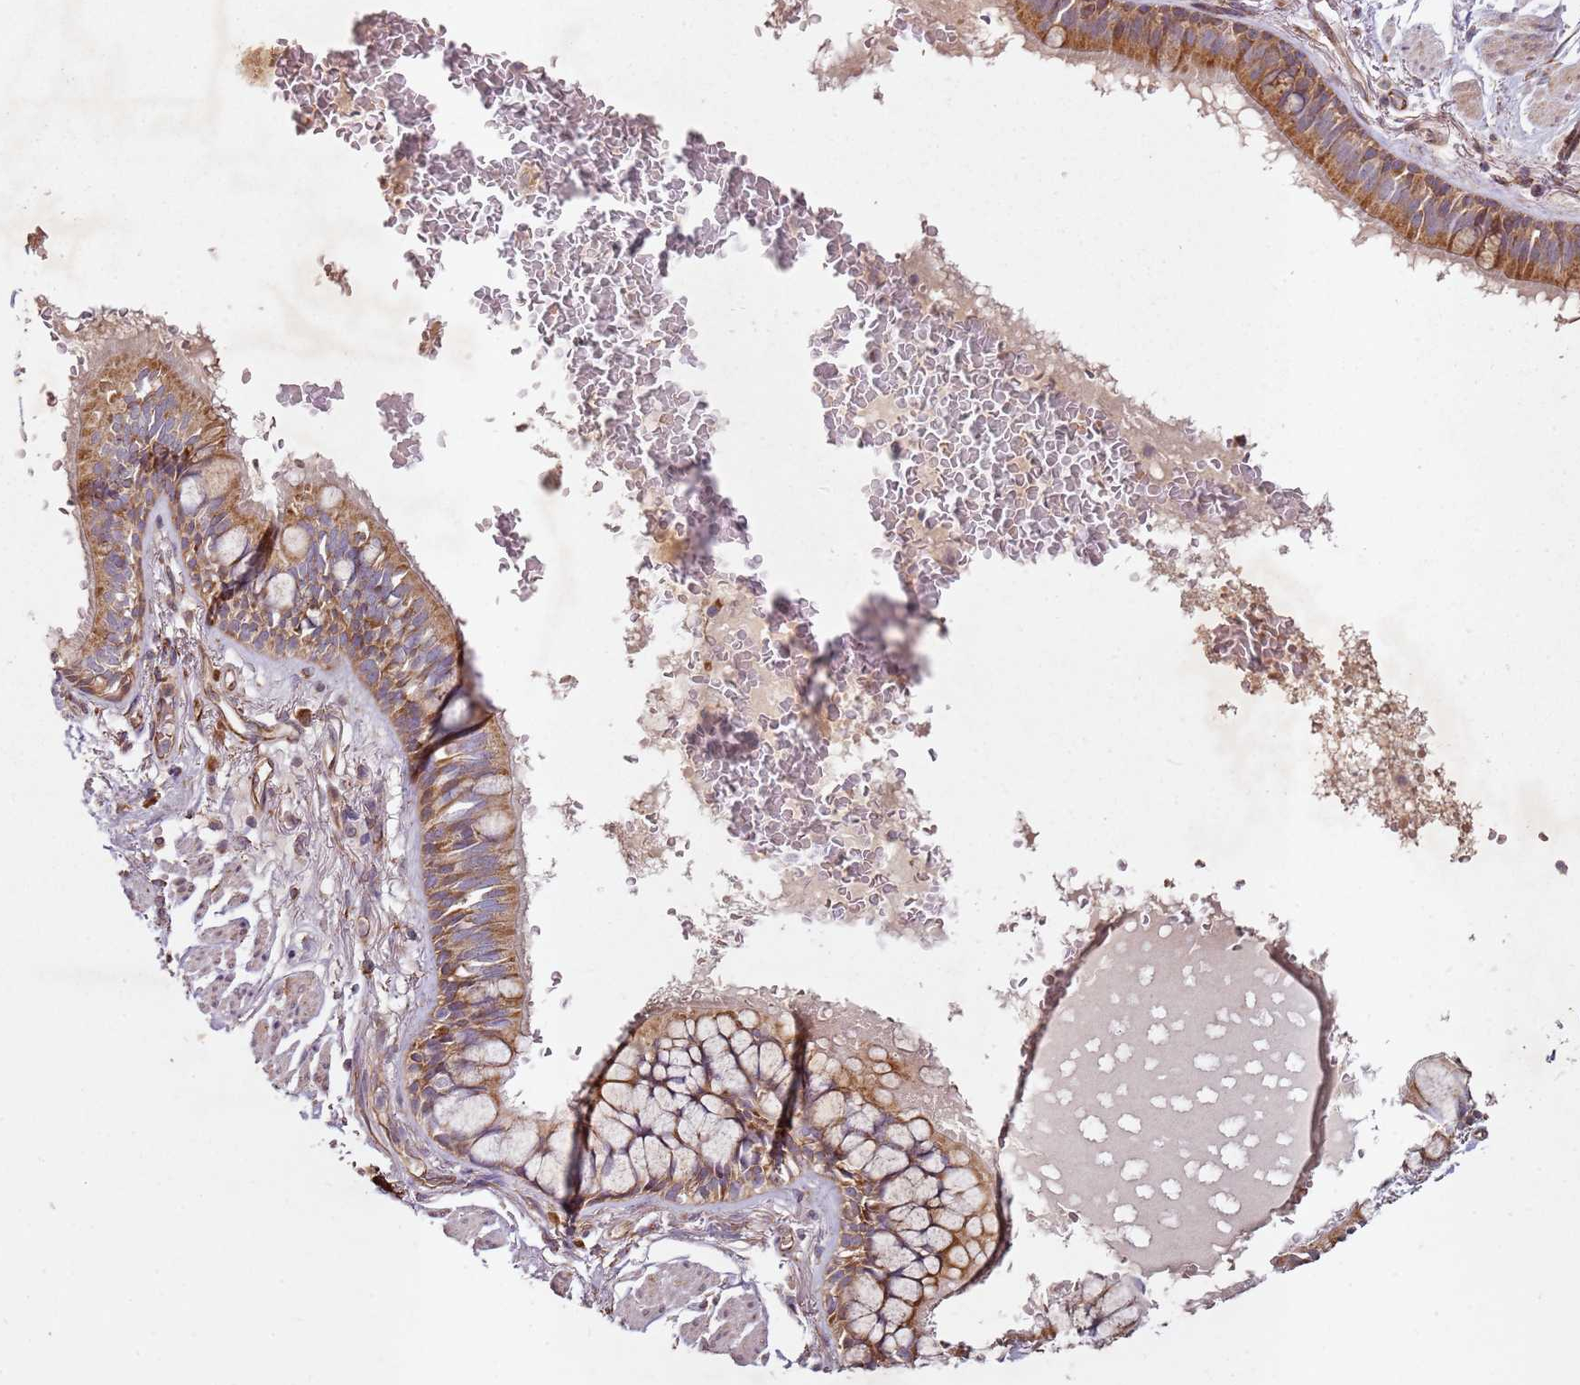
{"staining": {"intensity": "moderate", "quantity": ">75%", "location": "cytoplasmic/membranous"}, "tissue": "bronchus", "cell_type": "Respiratory epithelial cells", "image_type": "normal", "snomed": [{"axis": "morphology", "description": "Normal tissue, NOS"}, {"axis": "topography", "description": "Bronchus"}], "caption": "Immunohistochemistry (DAB) staining of unremarkable bronchus reveals moderate cytoplasmic/membranous protein positivity in about >75% of respiratory epithelial cells. (brown staining indicates protein expression, while blue staining denotes nuclei).", "gene": "ARFRP1", "patient": {"sex": "male", "age": 70}}